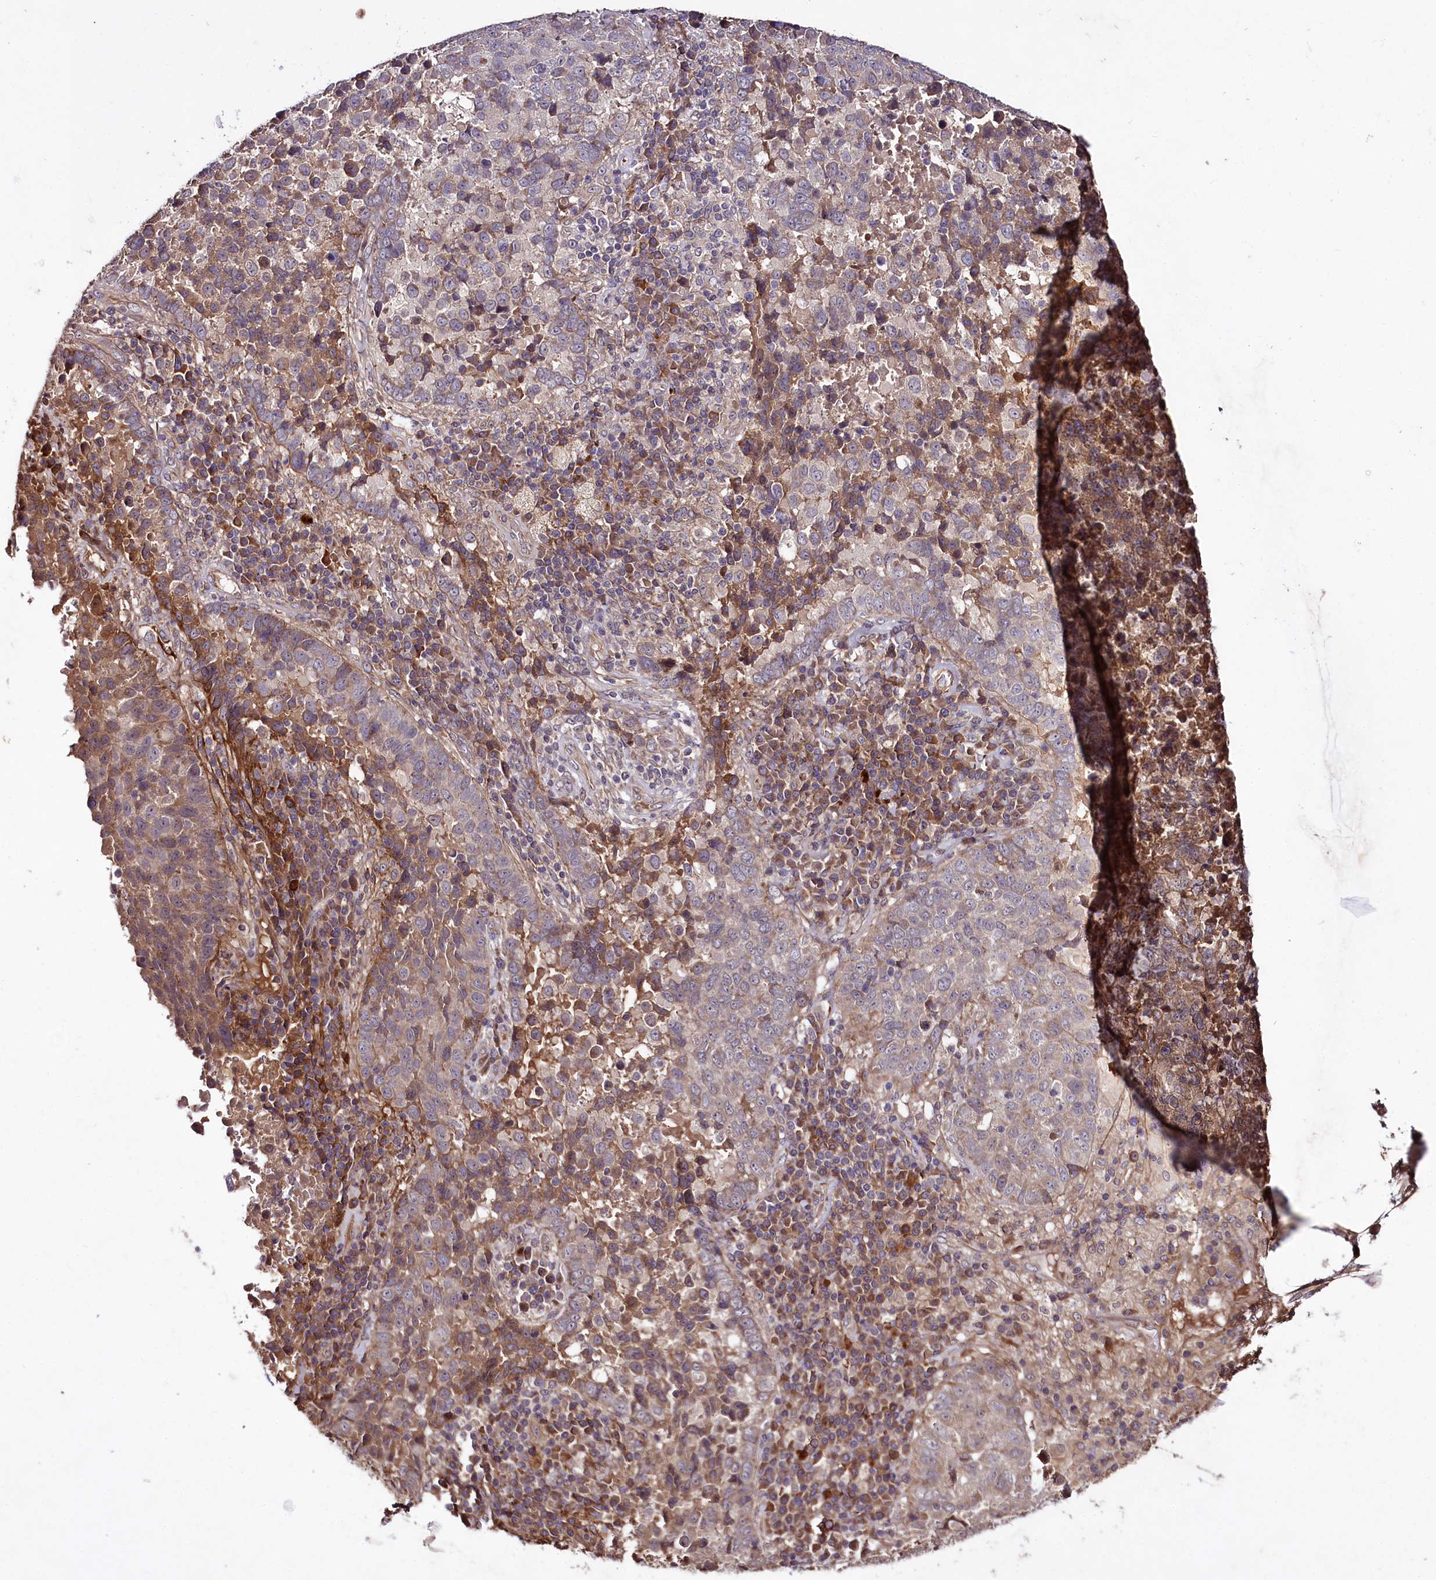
{"staining": {"intensity": "moderate", "quantity": "<25%", "location": "cytoplasmic/membranous"}, "tissue": "lung cancer", "cell_type": "Tumor cells", "image_type": "cancer", "snomed": [{"axis": "morphology", "description": "Squamous cell carcinoma, NOS"}, {"axis": "topography", "description": "Lung"}], "caption": "Lung cancer stained for a protein demonstrates moderate cytoplasmic/membranous positivity in tumor cells. (DAB (3,3'-diaminobenzidine) IHC, brown staining for protein, blue staining for nuclei).", "gene": "TNPO3", "patient": {"sex": "male", "age": 73}}